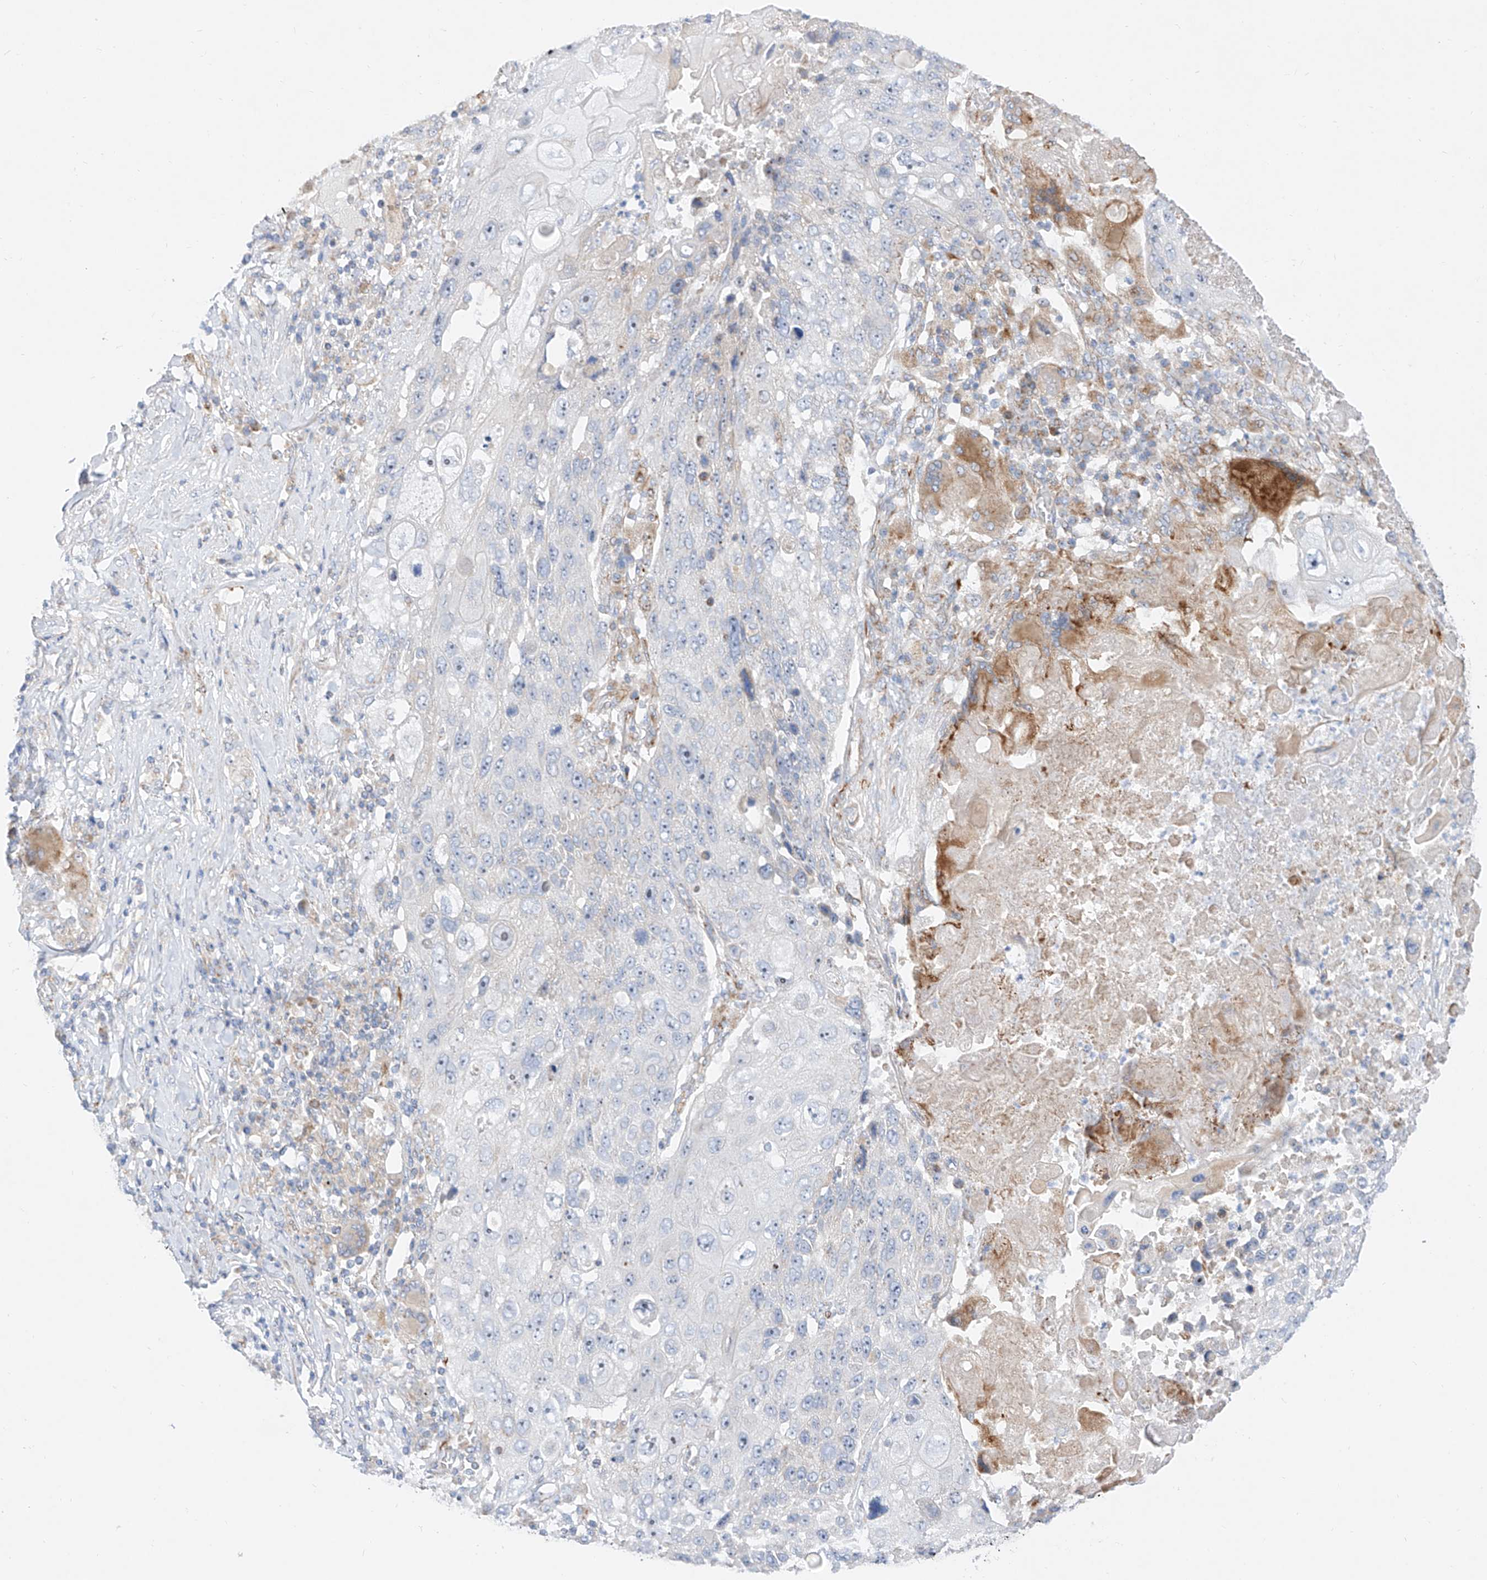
{"staining": {"intensity": "negative", "quantity": "none", "location": "none"}, "tissue": "lung cancer", "cell_type": "Tumor cells", "image_type": "cancer", "snomed": [{"axis": "morphology", "description": "Squamous cell carcinoma, NOS"}, {"axis": "topography", "description": "Lung"}], "caption": "Lung cancer was stained to show a protein in brown. There is no significant positivity in tumor cells.", "gene": "CST9", "patient": {"sex": "male", "age": 61}}